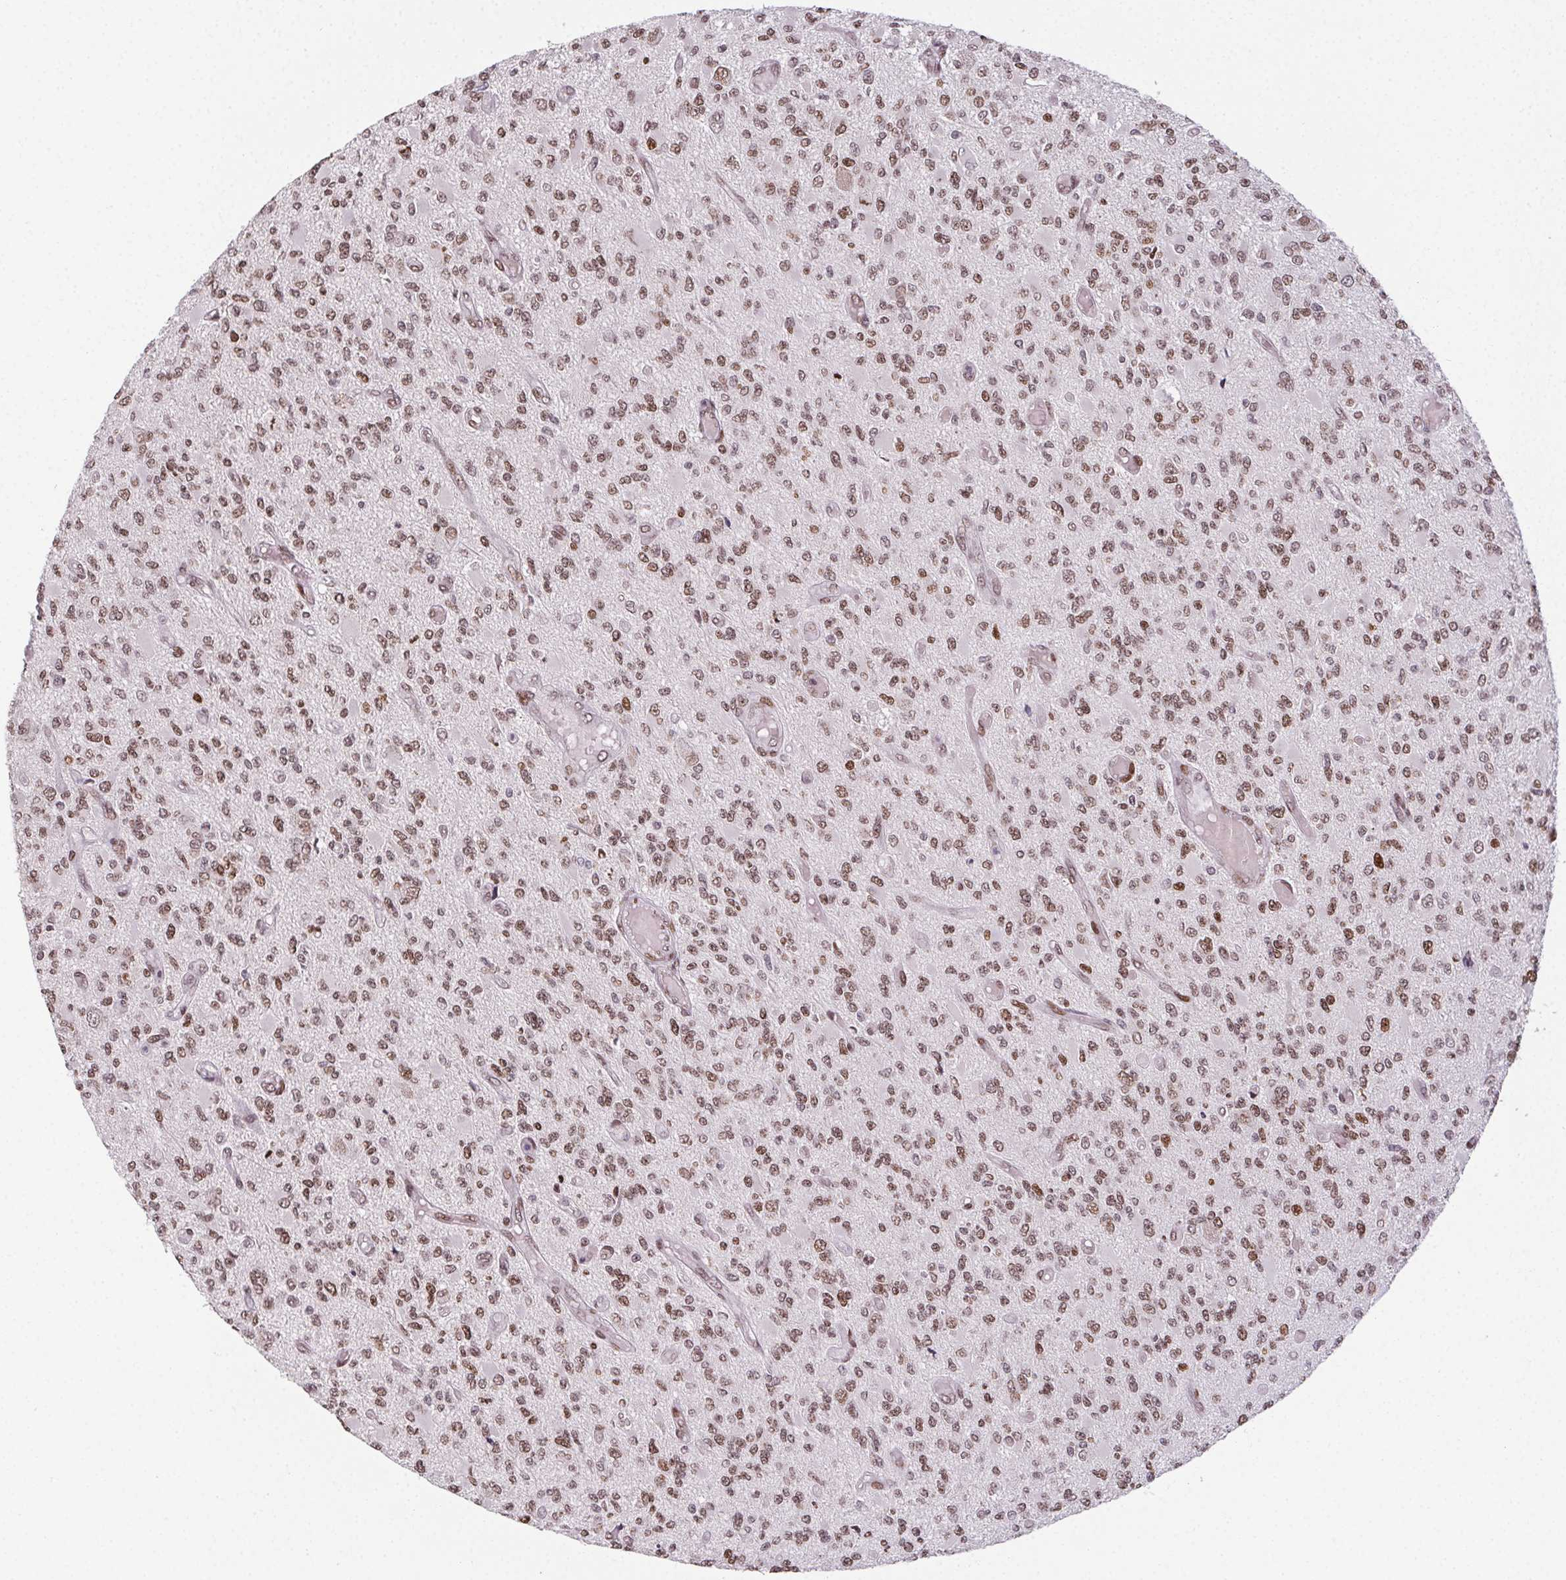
{"staining": {"intensity": "moderate", "quantity": ">75%", "location": "nuclear"}, "tissue": "glioma", "cell_type": "Tumor cells", "image_type": "cancer", "snomed": [{"axis": "morphology", "description": "Glioma, malignant, High grade"}, {"axis": "topography", "description": "Brain"}], "caption": "Glioma tissue exhibits moderate nuclear expression in about >75% of tumor cells", "gene": "KMT2A", "patient": {"sex": "female", "age": 63}}